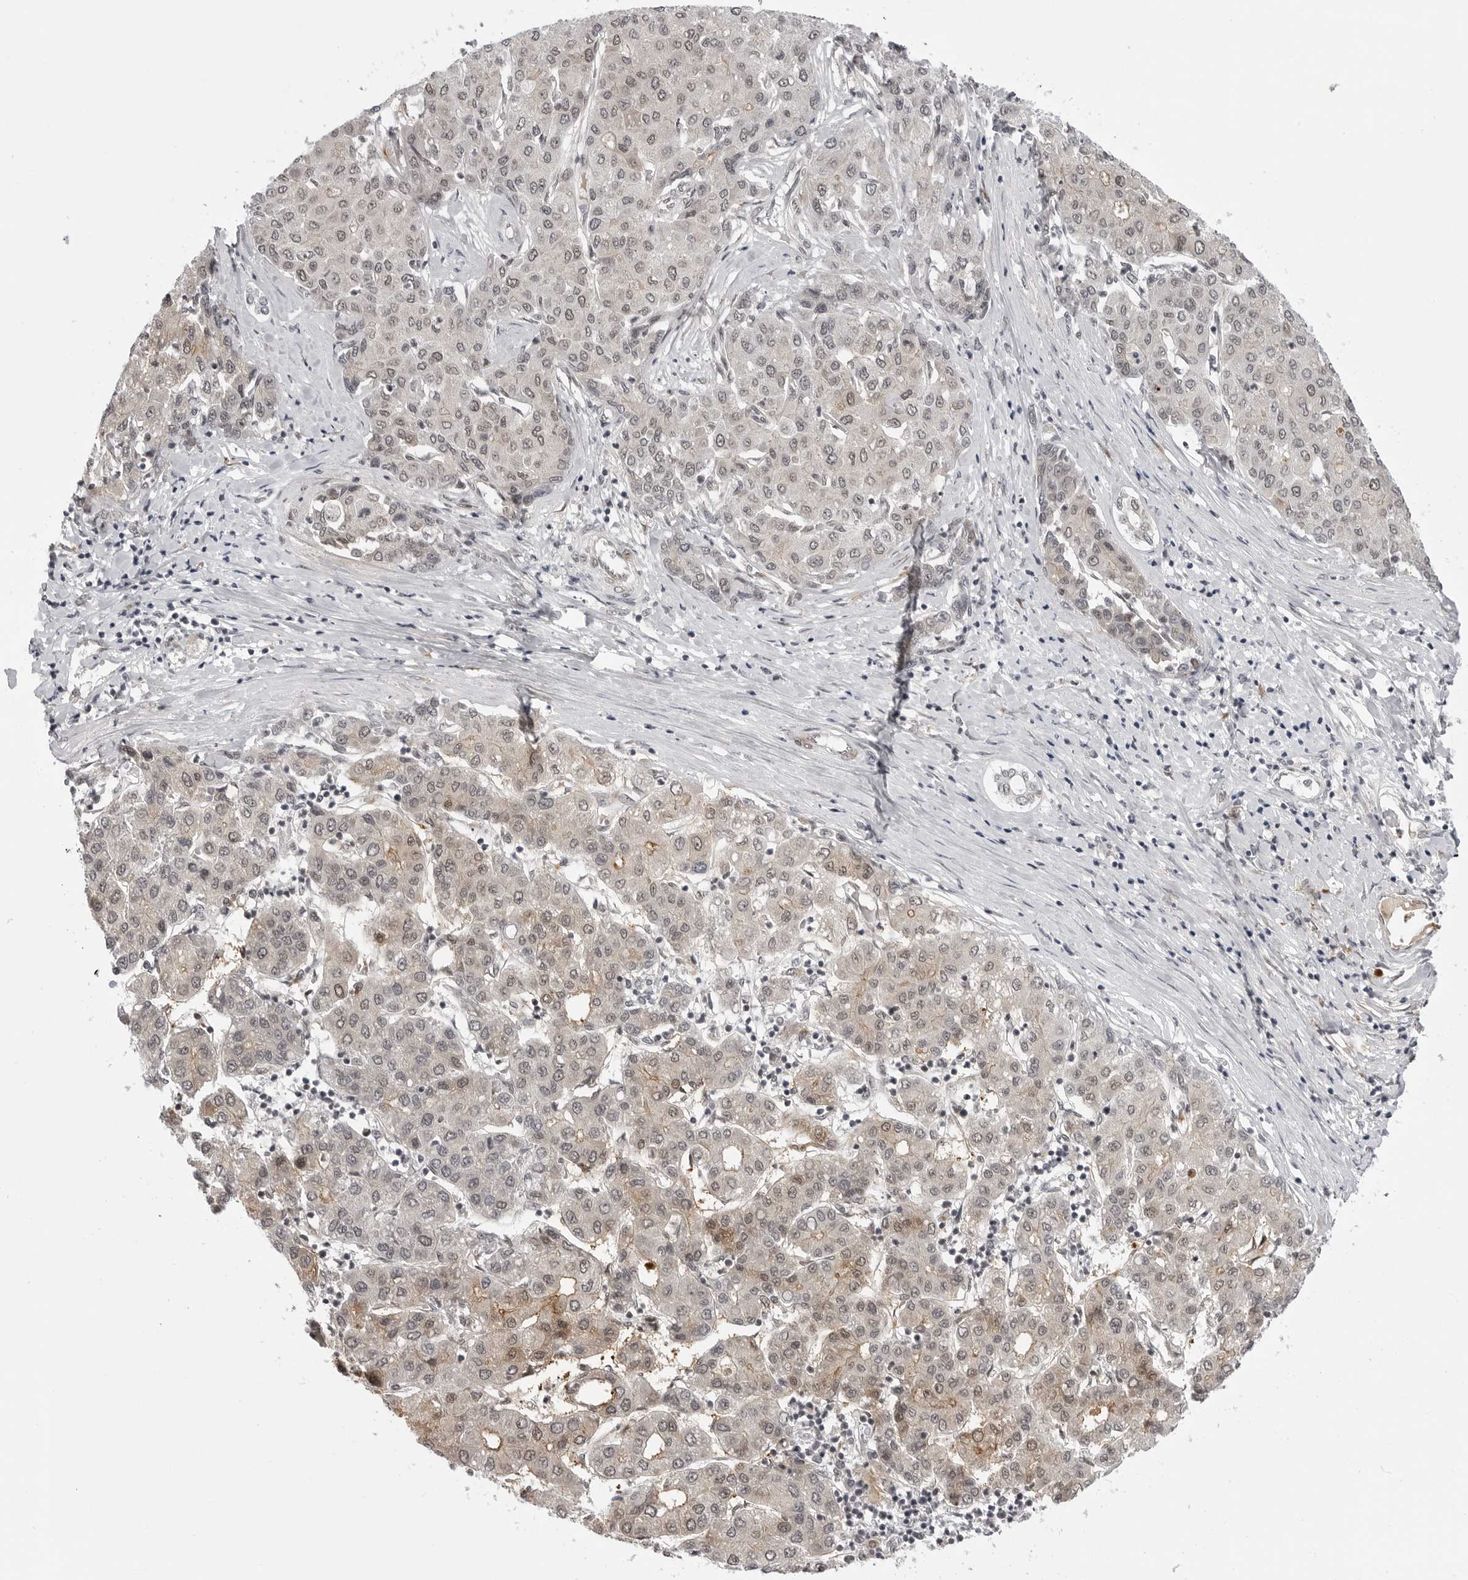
{"staining": {"intensity": "moderate", "quantity": "25%-75%", "location": "cytoplasmic/membranous,nuclear"}, "tissue": "liver cancer", "cell_type": "Tumor cells", "image_type": "cancer", "snomed": [{"axis": "morphology", "description": "Carcinoma, Hepatocellular, NOS"}, {"axis": "topography", "description": "Liver"}], "caption": "Protein staining exhibits moderate cytoplasmic/membranous and nuclear positivity in approximately 25%-75% of tumor cells in hepatocellular carcinoma (liver).", "gene": "PHF3", "patient": {"sex": "male", "age": 65}}